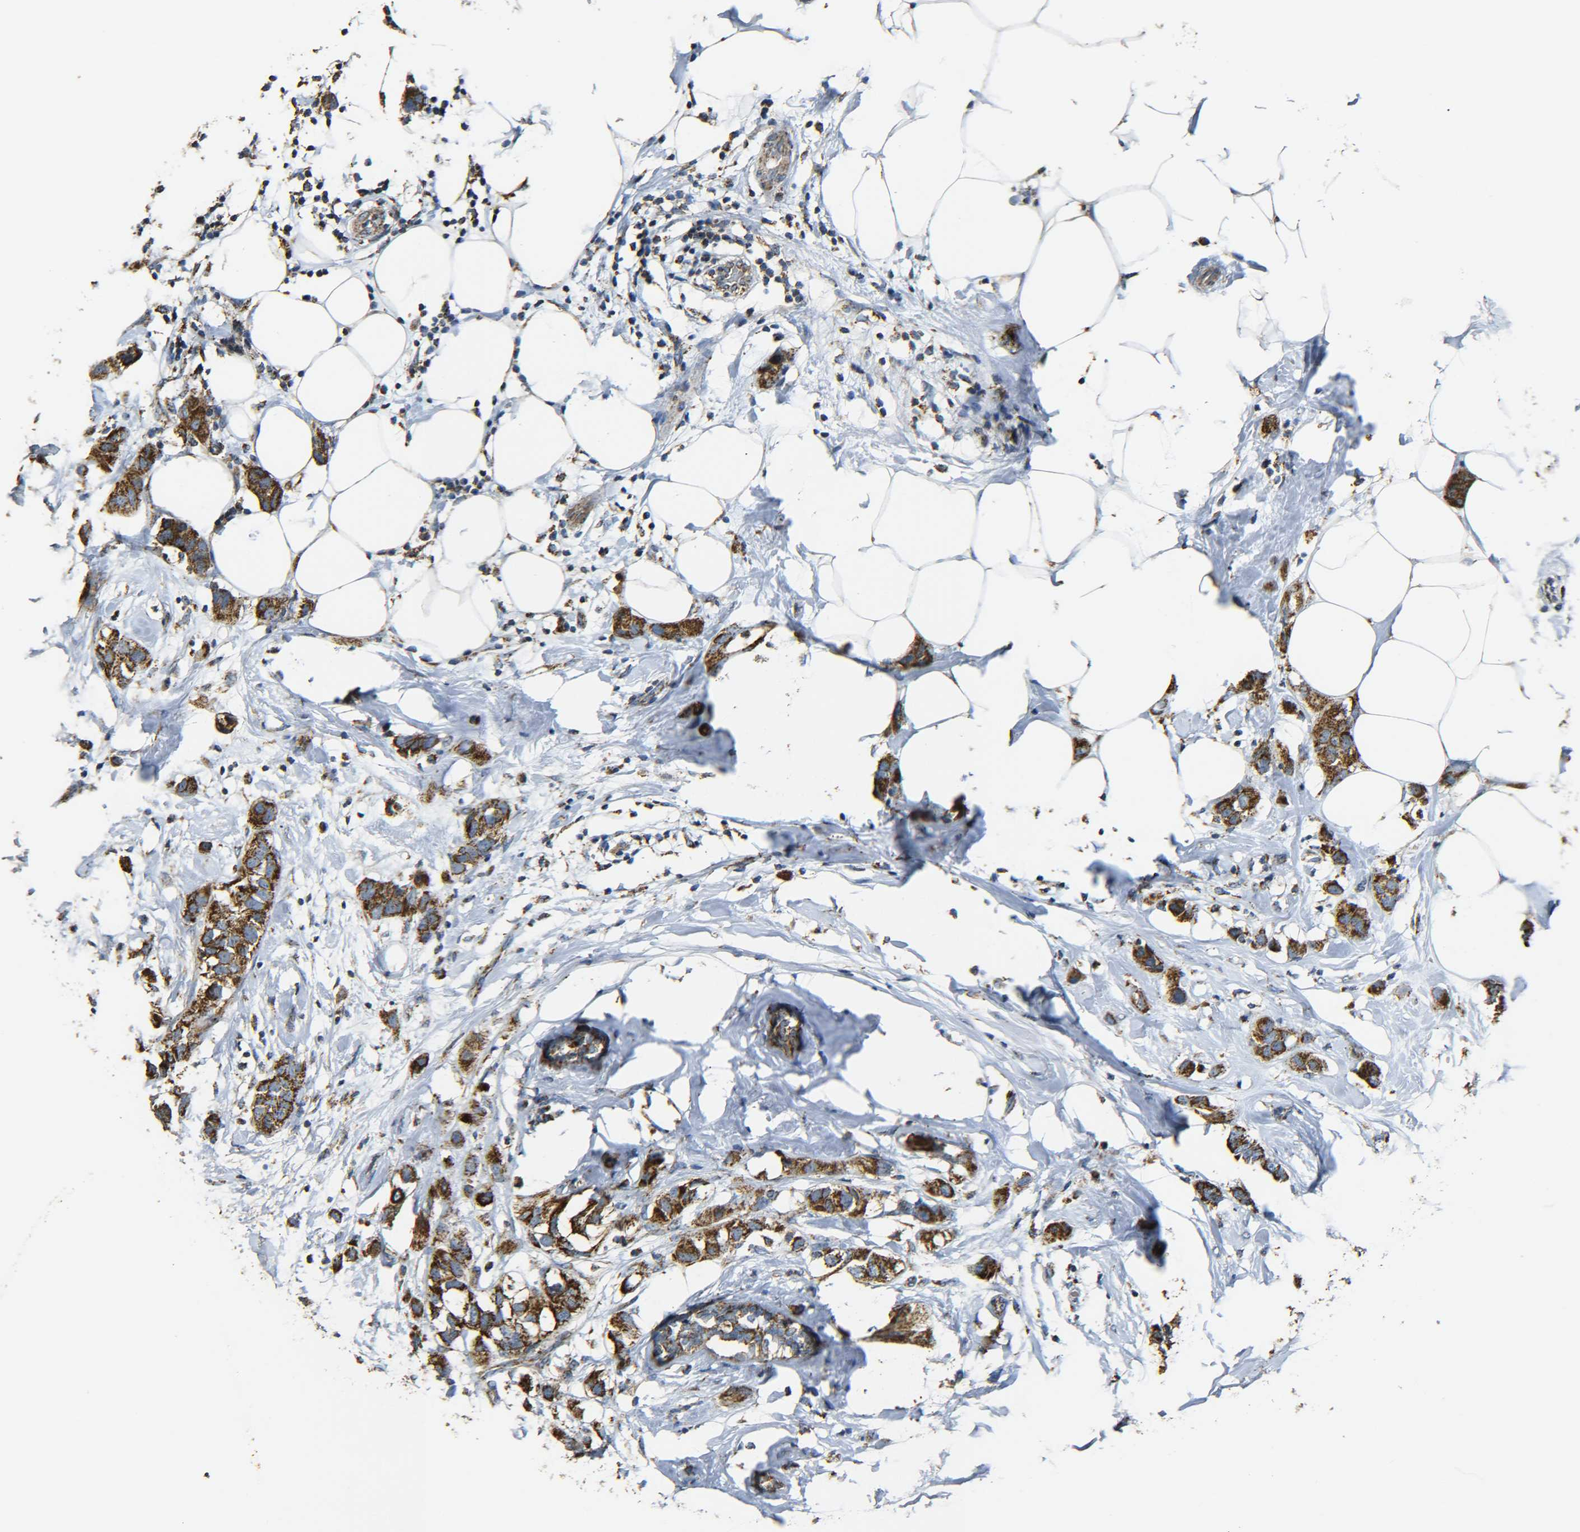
{"staining": {"intensity": "moderate", "quantity": ">75%", "location": "cytoplasmic/membranous"}, "tissue": "breast cancer", "cell_type": "Tumor cells", "image_type": "cancer", "snomed": [{"axis": "morphology", "description": "Normal tissue, NOS"}, {"axis": "morphology", "description": "Duct carcinoma"}, {"axis": "topography", "description": "Breast"}], "caption": "Protein expression analysis of human infiltrating ductal carcinoma (breast) reveals moderate cytoplasmic/membranous staining in approximately >75% of tumor cells.", "gene": "NR3C2", "patient": {"sex": "female", "age": 50}}